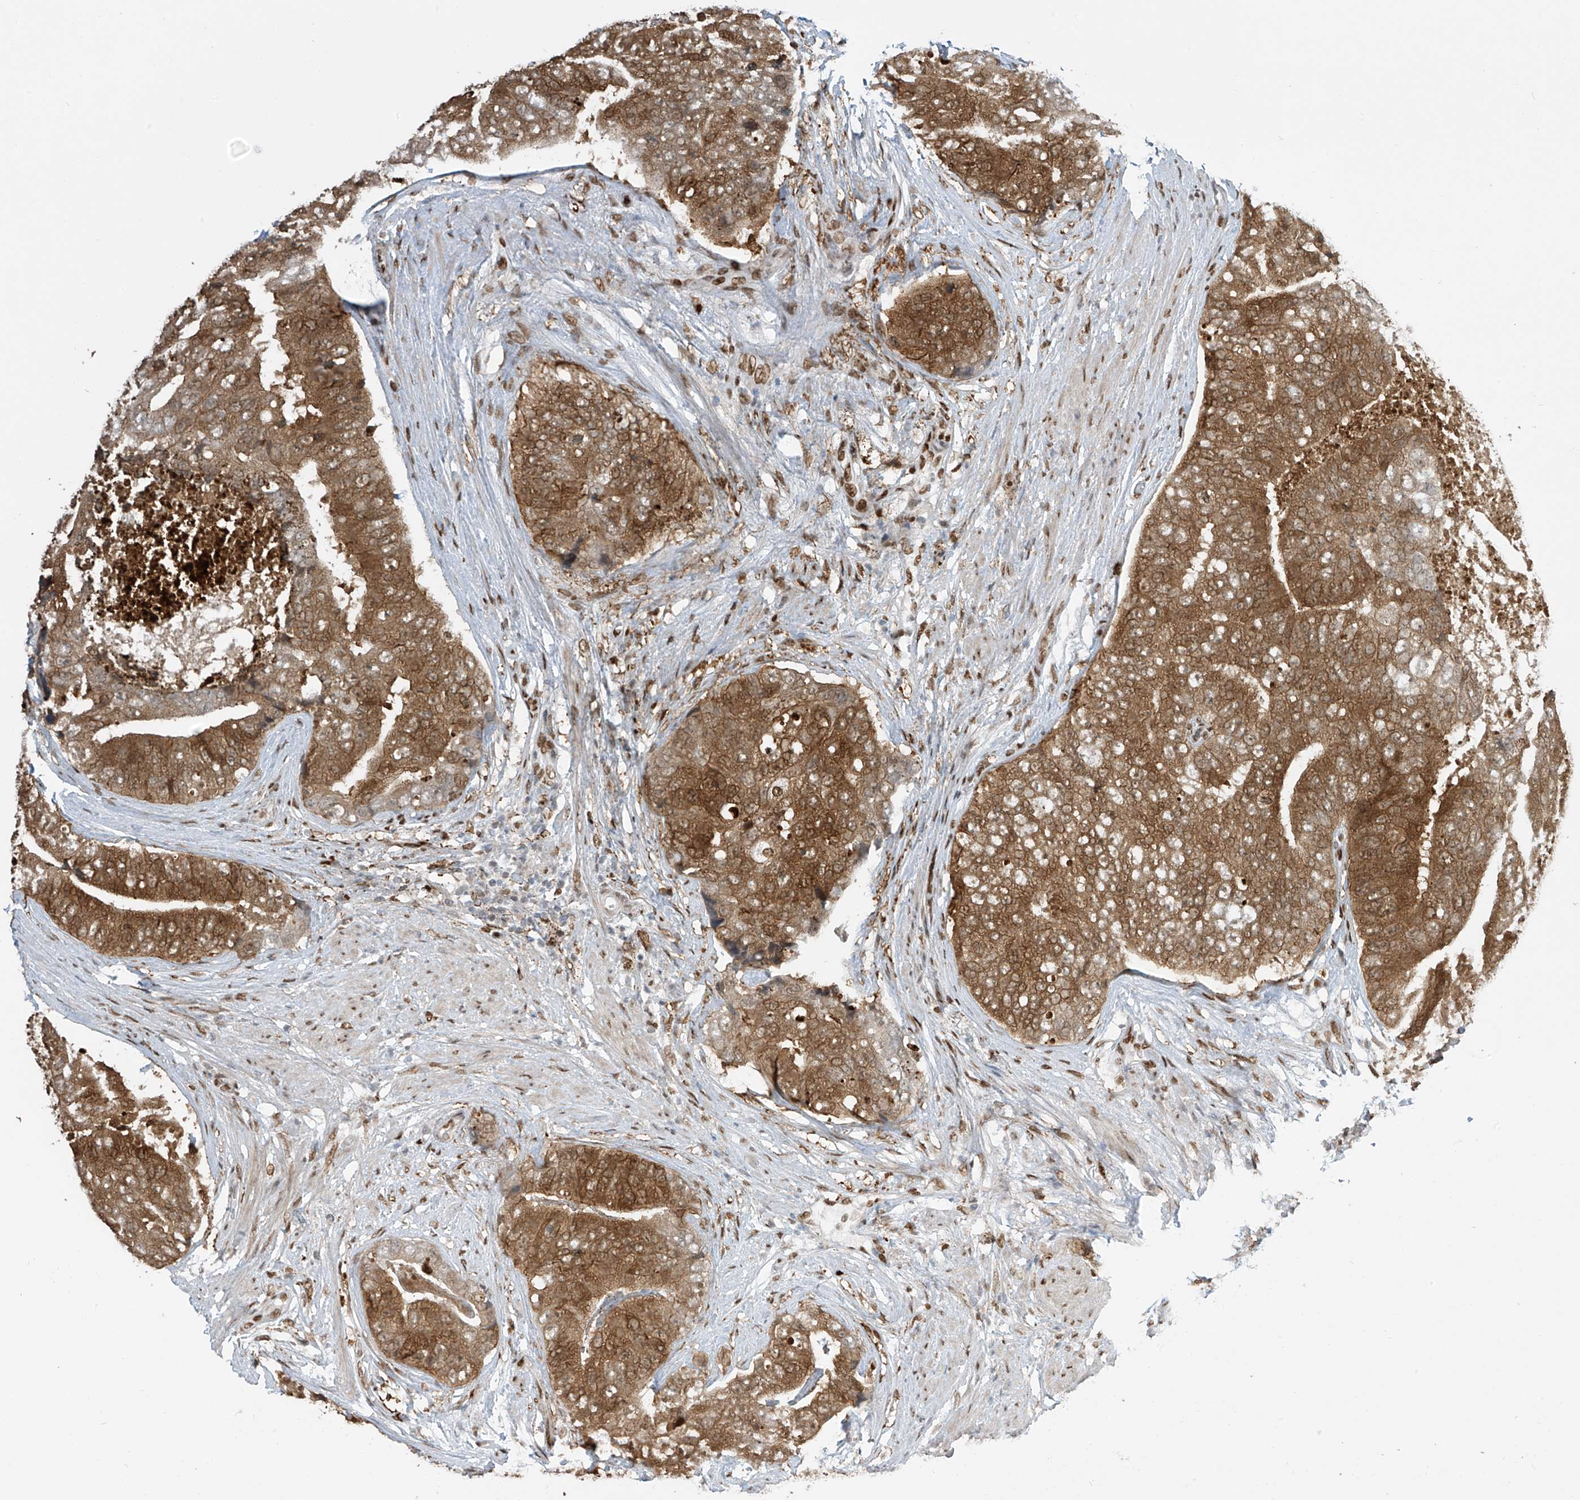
{"staining": {"intensity": "strong", "quantity": ">75%", "location": "cytoplasmic/membranous"}, "tissue": "prostate cancer", "cell_type": "Tumor cells", "image_type": "cancer", "snomed": [{"axis": "morphology", "description": "Adenocarcinoma, High grade"}, {"axis": "topography", "description": "Prostate"}], "caption": "The photomicrograph exhibits immunohistochemical staining of prostate high-grade adenocarcinoma. There is strong cytoplasmic/membranous positivity is appreciated in approximately >75% of tumor cells. (Brightfield microscopy of DAB IHC at high magnification).", "gene": "PM20D2", "patient": {"sex": "male", "age": 70}}